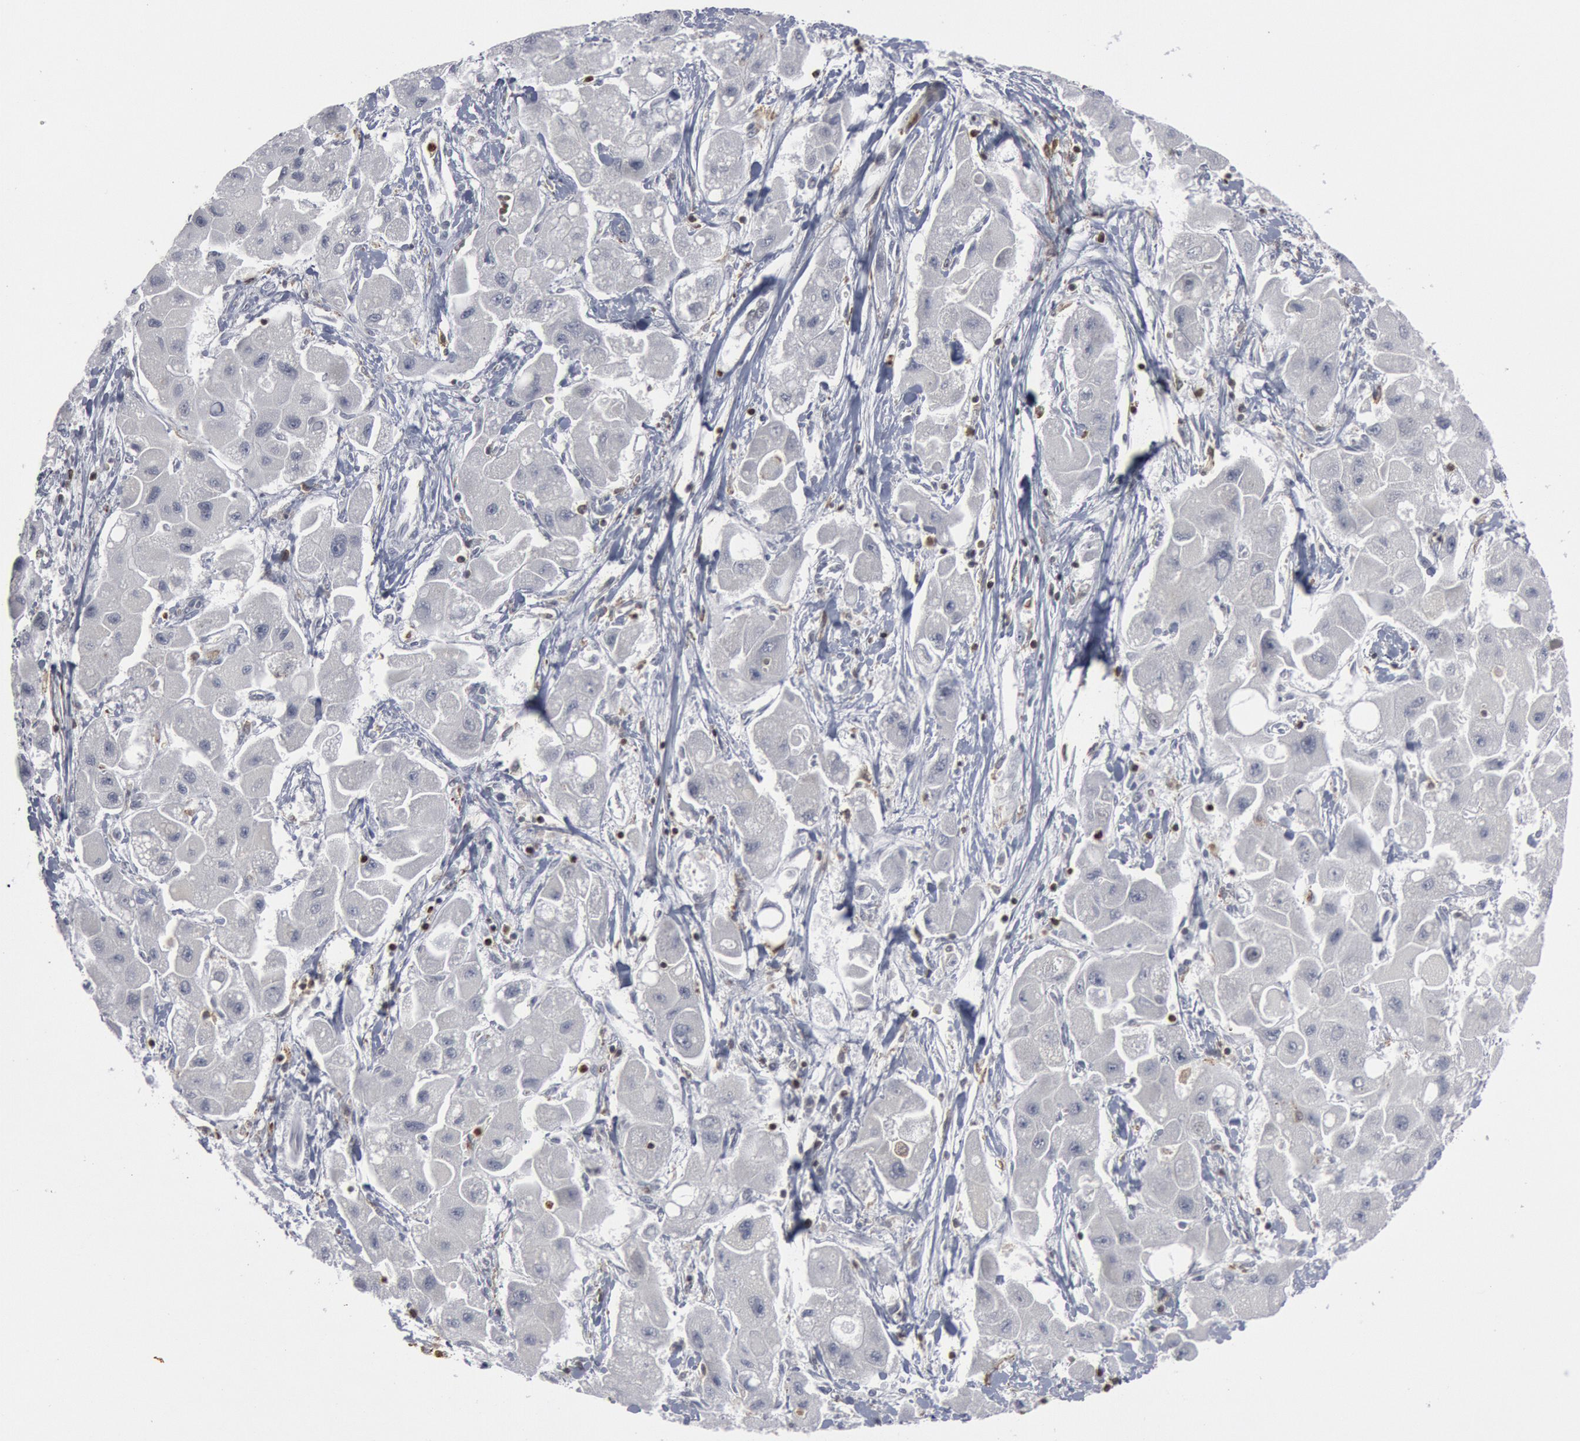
{"staining": {"intensity": "negative", "quantity": "none", "location": "none"}, "tissue": "liver cancer", "cell_type": "Tumor cells", "image_type": "cancer", "snomed": [{"axis": "morphology", "description": "Carcinoma, Hepatocellular, NOS"}, {"axis": "topography", "description": "Liver"}], "caption": "DAB (3,3'-diaminobenzidine) immunohistochemical staining of human liver cancer (hepatocellular carcinoma) shows no significant positivity in tumor cells.", "gene": "PTPN6", "patient": {"sex": "male", "age": 24}}